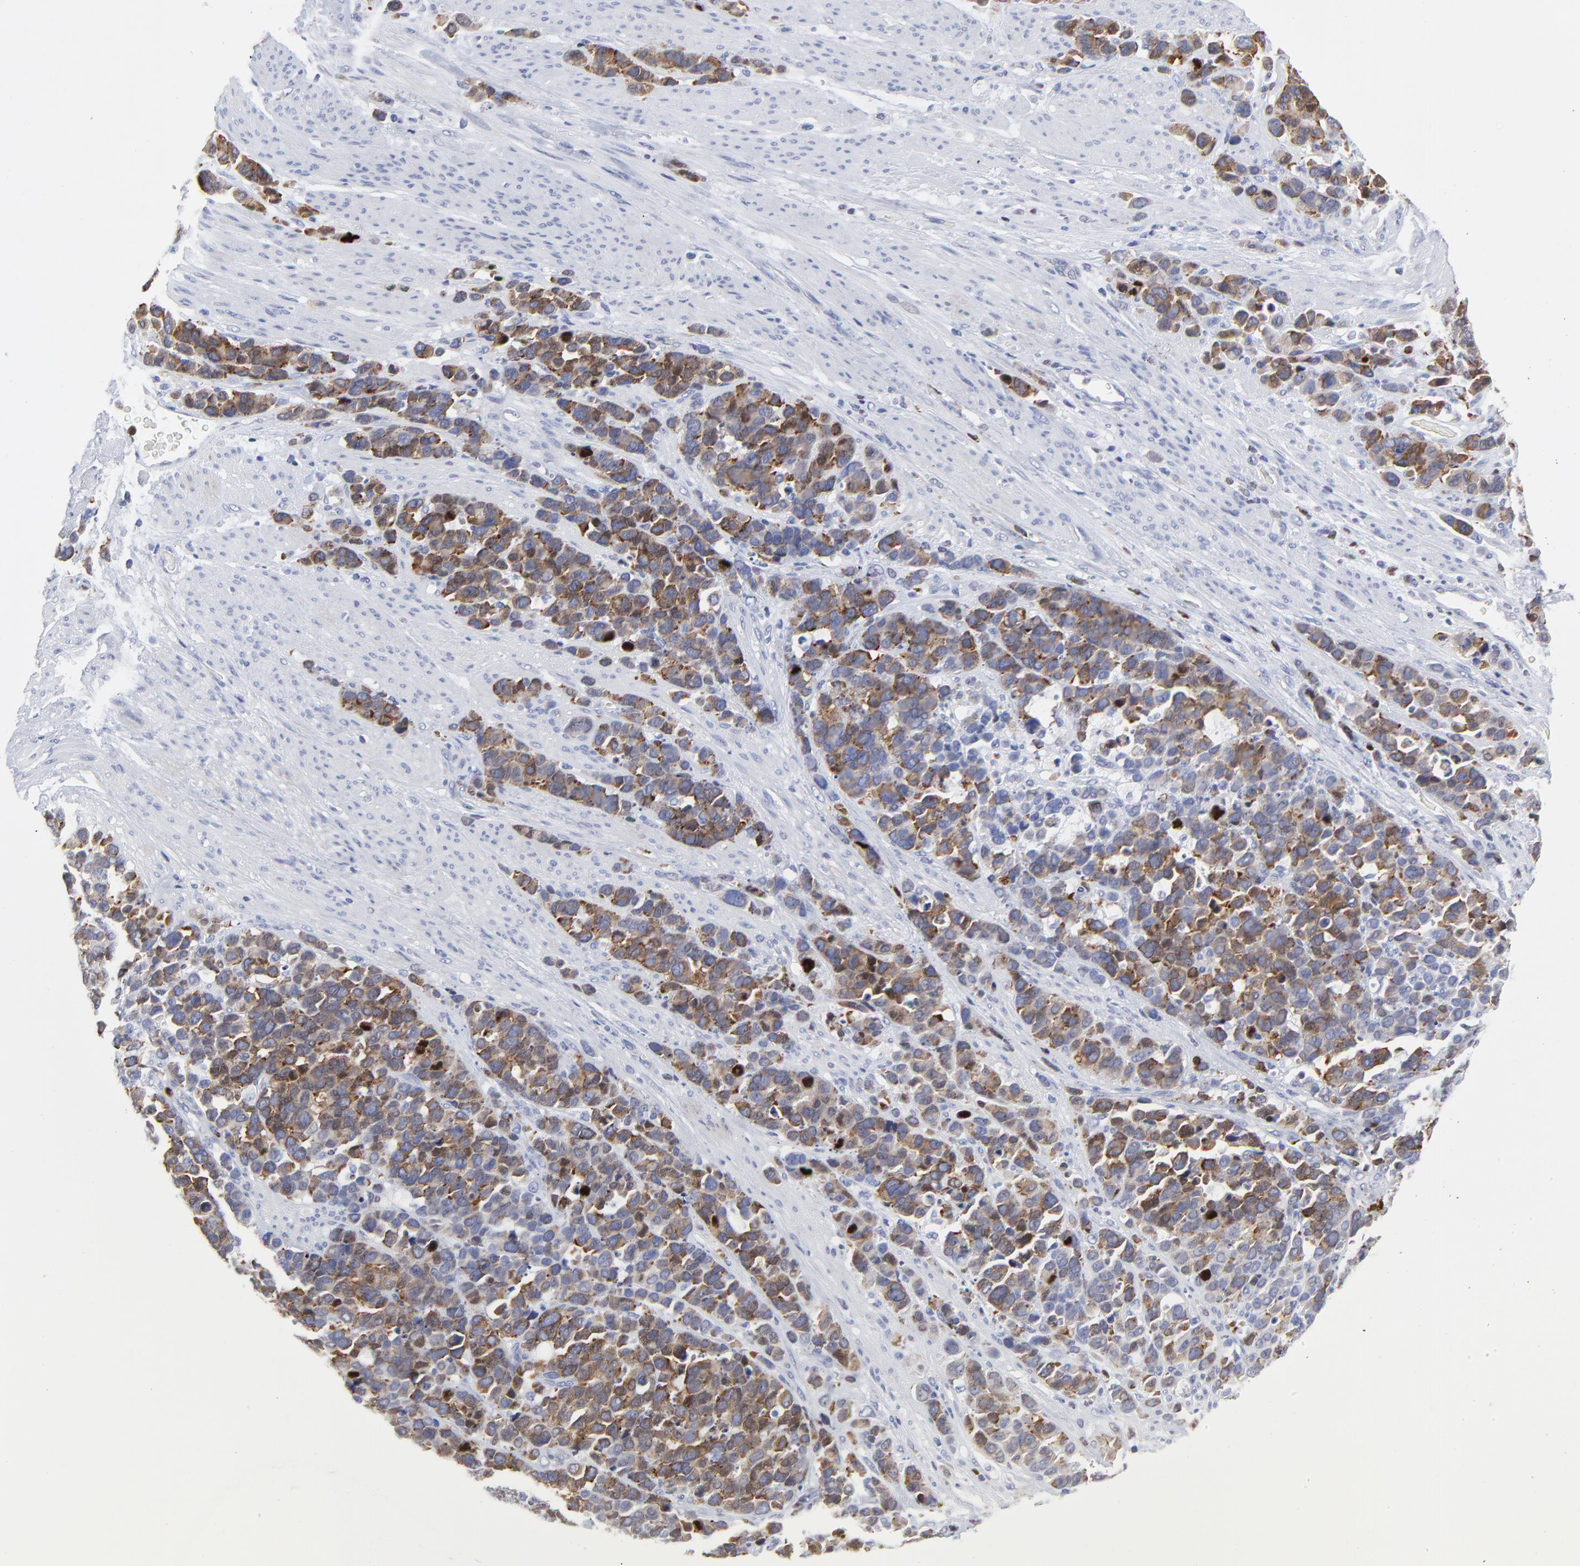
{"staining": {"intensity": "moderate", "quantity": ">75%", "location": "cytoplasmic/membranous"}, "tissue": "stomach cancer", "cell_type": "Tumor cells", "image_type": "cancer", "snomed": [{"axis": "morphology", "description": "Adenocarcinoma, NOS"}, {"axis": "topography", "description": "Stomach, upper"}], "caption": "Human stomach cancer stained with a protein marker displays moderate staining in tumor cells.", "gene": "NCAPH", "patient": {"sex": "male", "age": 71}}